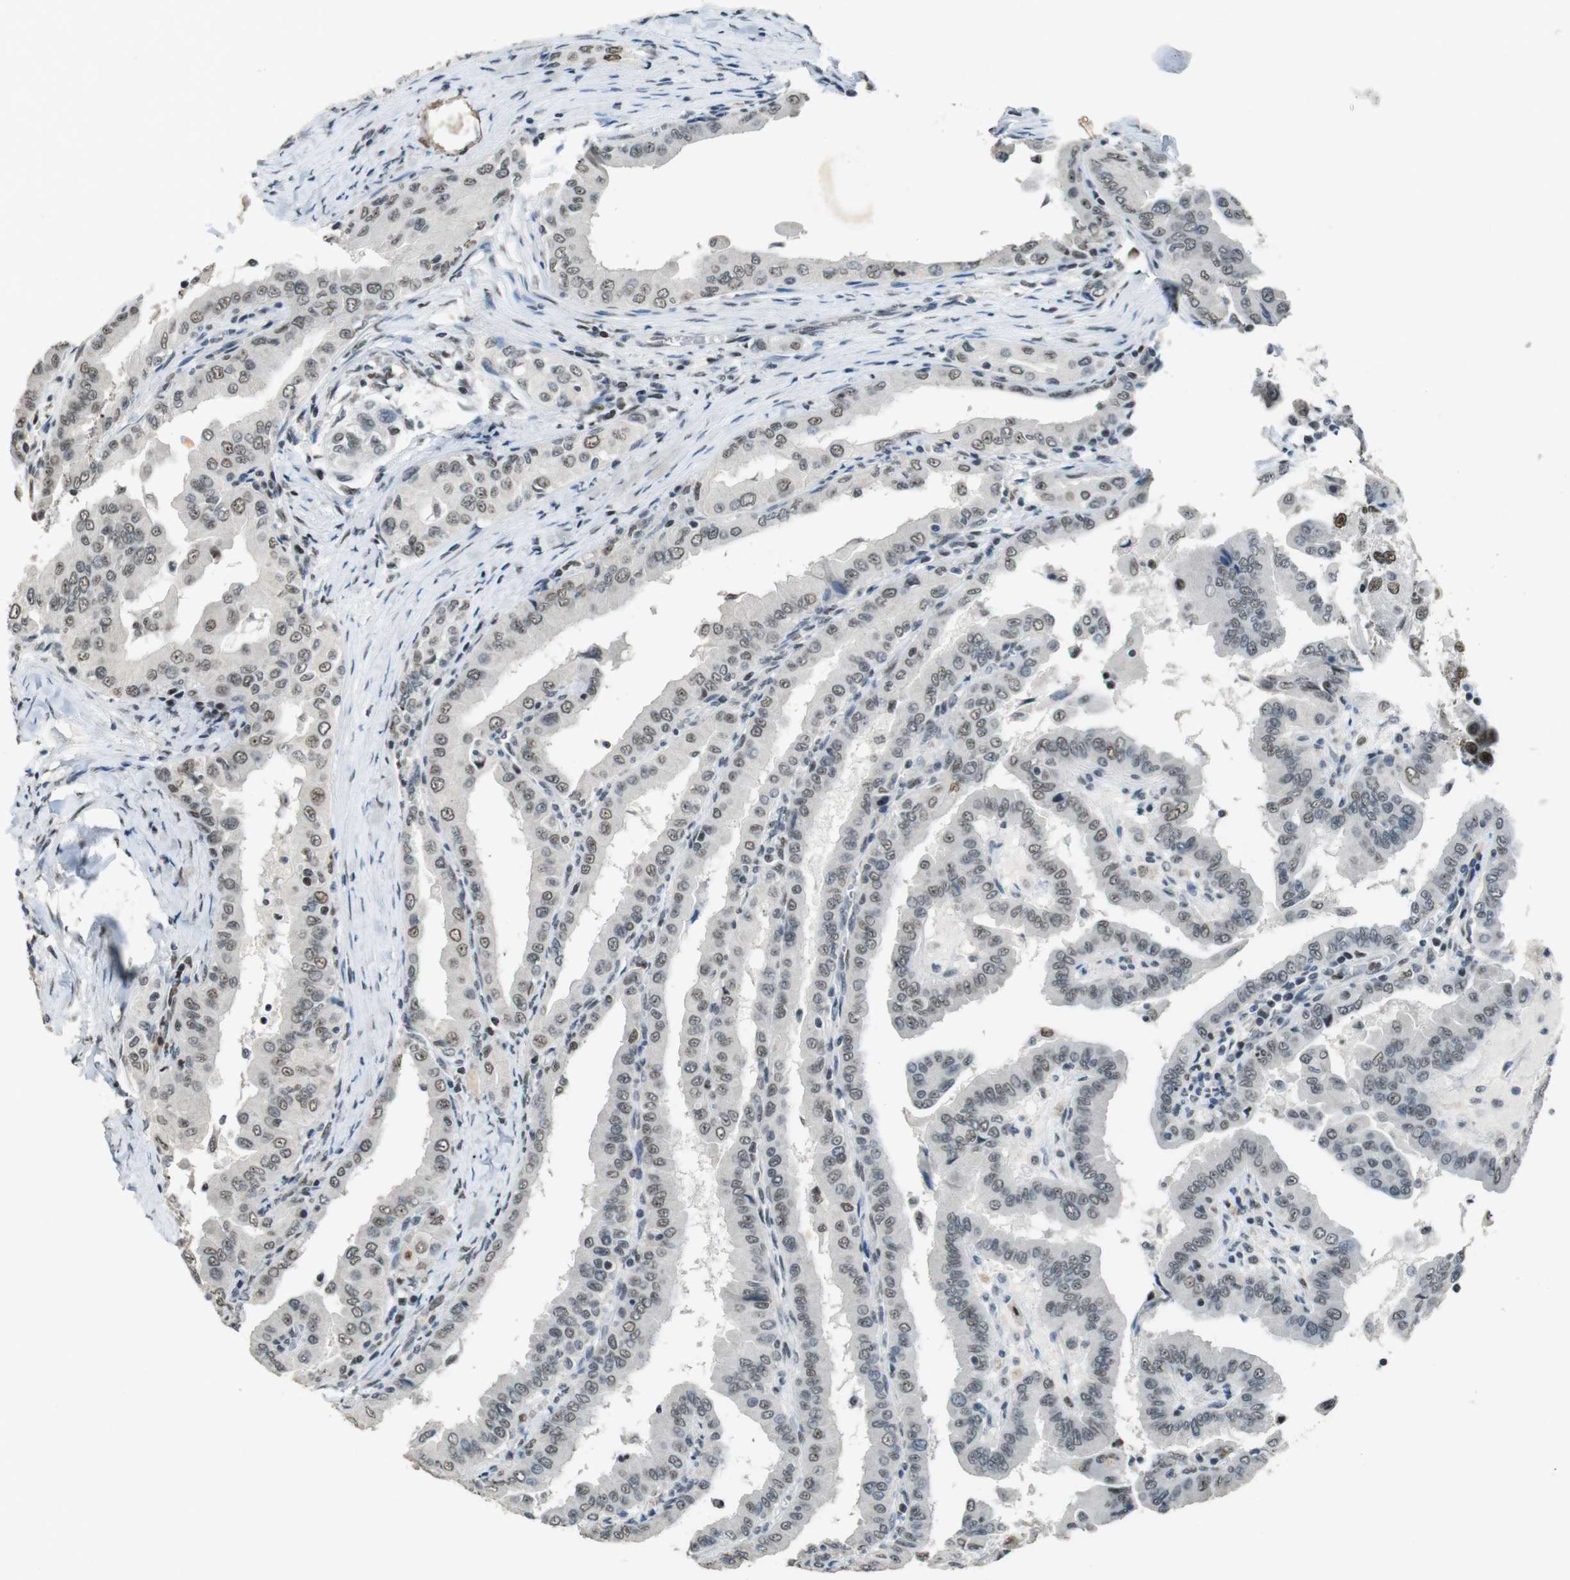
{"staining": {"intensity": "weak", "quantity": ">75%", "location": "nuclear"}, "tissue": "thyroid cancer", "cell_type": "Tumor cells", "image_type": "cancer", "snomed": [{"axis": "morphology", "description": "Papillary adenocarcinoma, NOS"}, {"axis": "topography", "description": "Thyroid gland"}], "caption": "Thyroid cancer was stained to show a protein in brown. There is low levels of weak nuclear staining in approximately >75% of tumor cells.", "gene": "CSNK2B", "patient": {"sex": "male", "age": 33}}